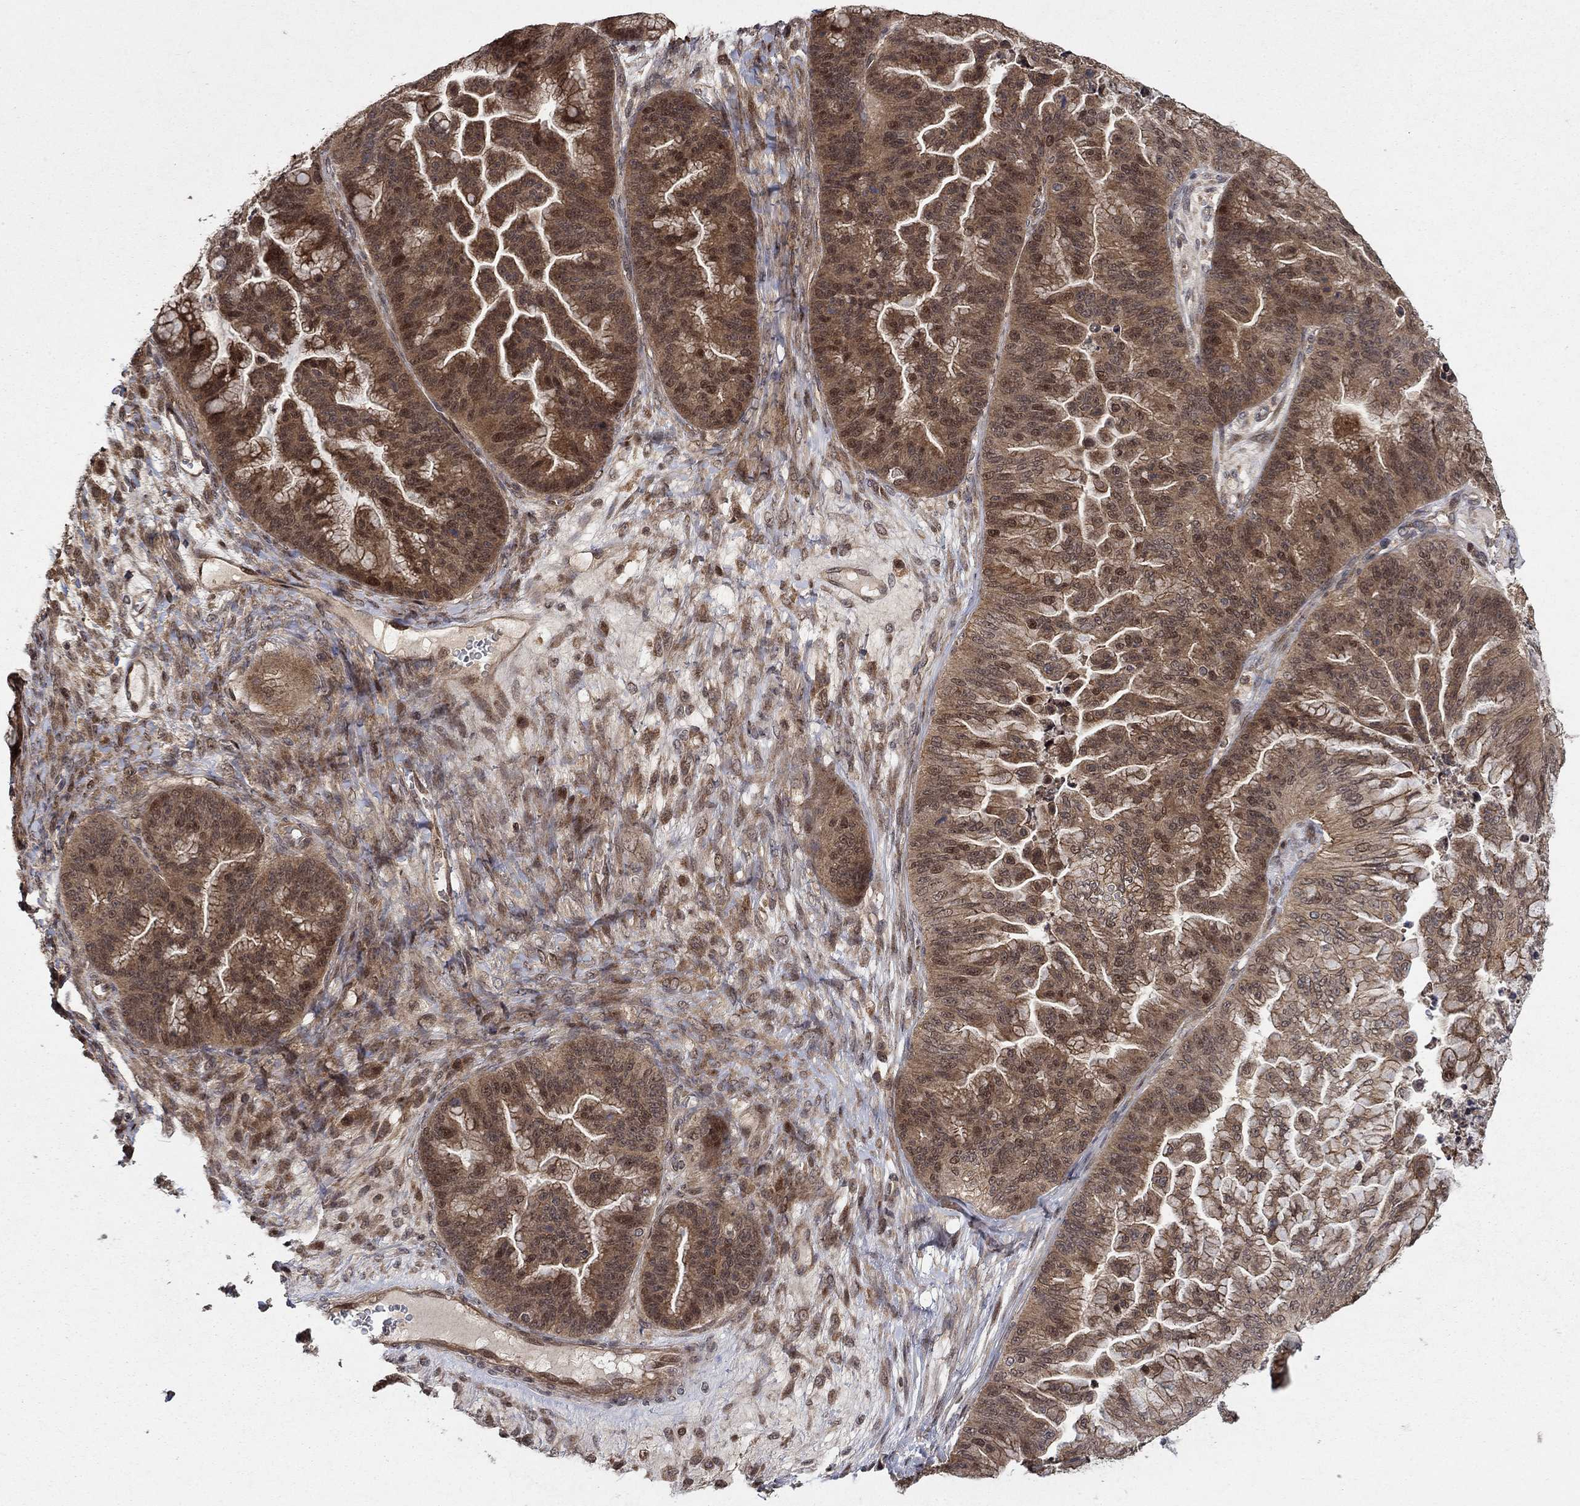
{"staining": {"intensity": "moderate", "quantity": ">75%", "location": "cytoplasmic/membranous,nuclear"}, "tissue": "ovarian cancer", "cell_type": "Tumor cells", "image_type": "cancer", "snomed": [{"axis": "morphology", "description": "Cystadenocarcinoma, mucinous, NOS"}, {"axis": "topography", "description": "Ovary"}], "caption": "Immunohistochemistry histopathology image of neoplastic tissue: ovarian cancer (mucinous cystadenocarcinoma) stained using IHC shows medium levels of moderate protein expression localized specifically in the cytoplasmic/membranous and nuclear of tumor cells, appearing as a cytoplasmic/membranous and nuclear brown color.", "gene": "CCDC66", "patient": {"sex": "female", "age": 67}}